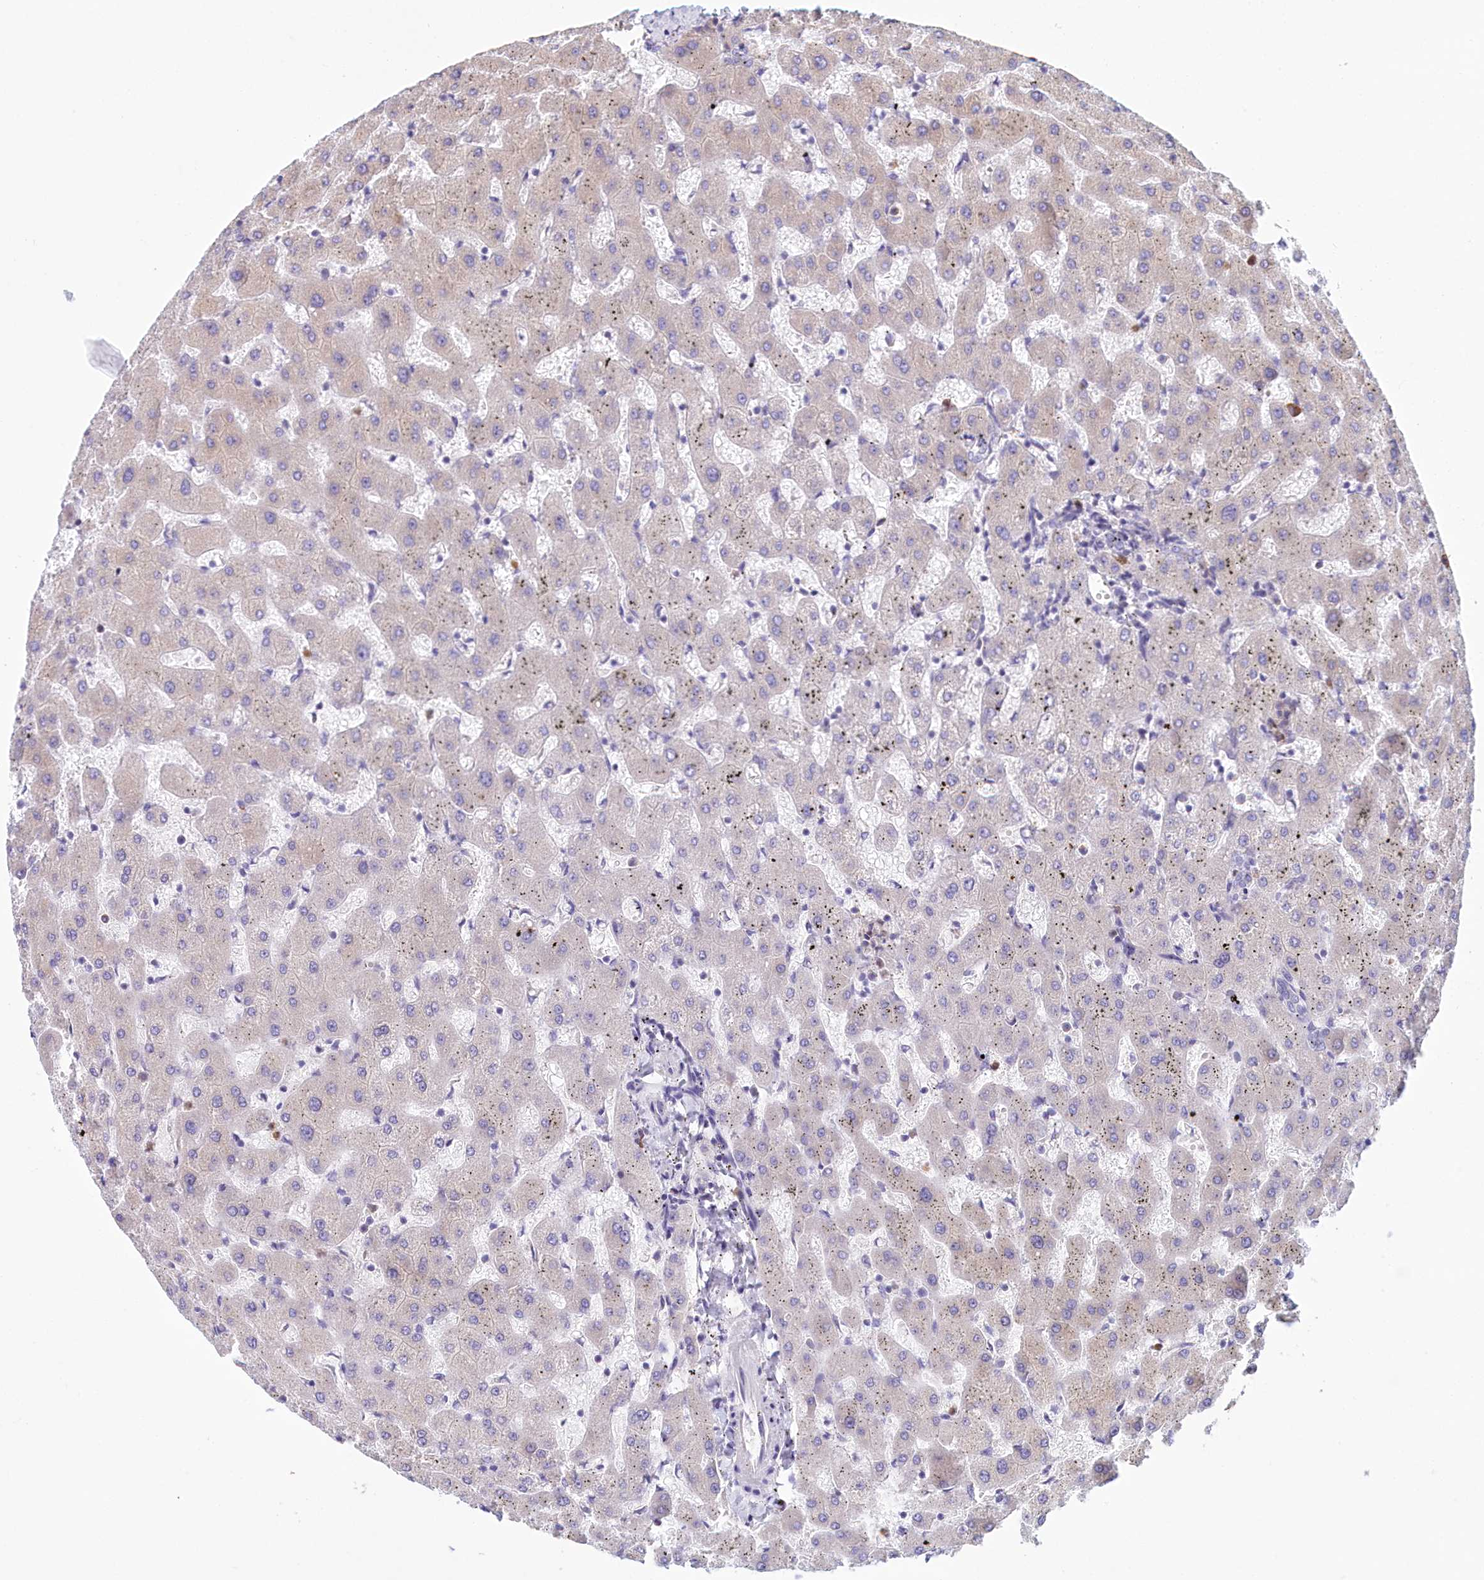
{"staining": {"intensity": "negative", "quantity": "none", "location": "none"}, "tissue": "liver", "cell_type": "Cholangiocytes", "image_type": "normal", "snomed": [{"axis": "morphology", "description": "Normal tissue, NOS"}, {"axis": "topography", "description": "Liver"}], "caption": "This is an immunohistochemistry (IHC) image of unremarkable human liver. There is no expression in cholangiocytes.", "gene": "HM13", "patient": {"sex": "female", "age": 63}}